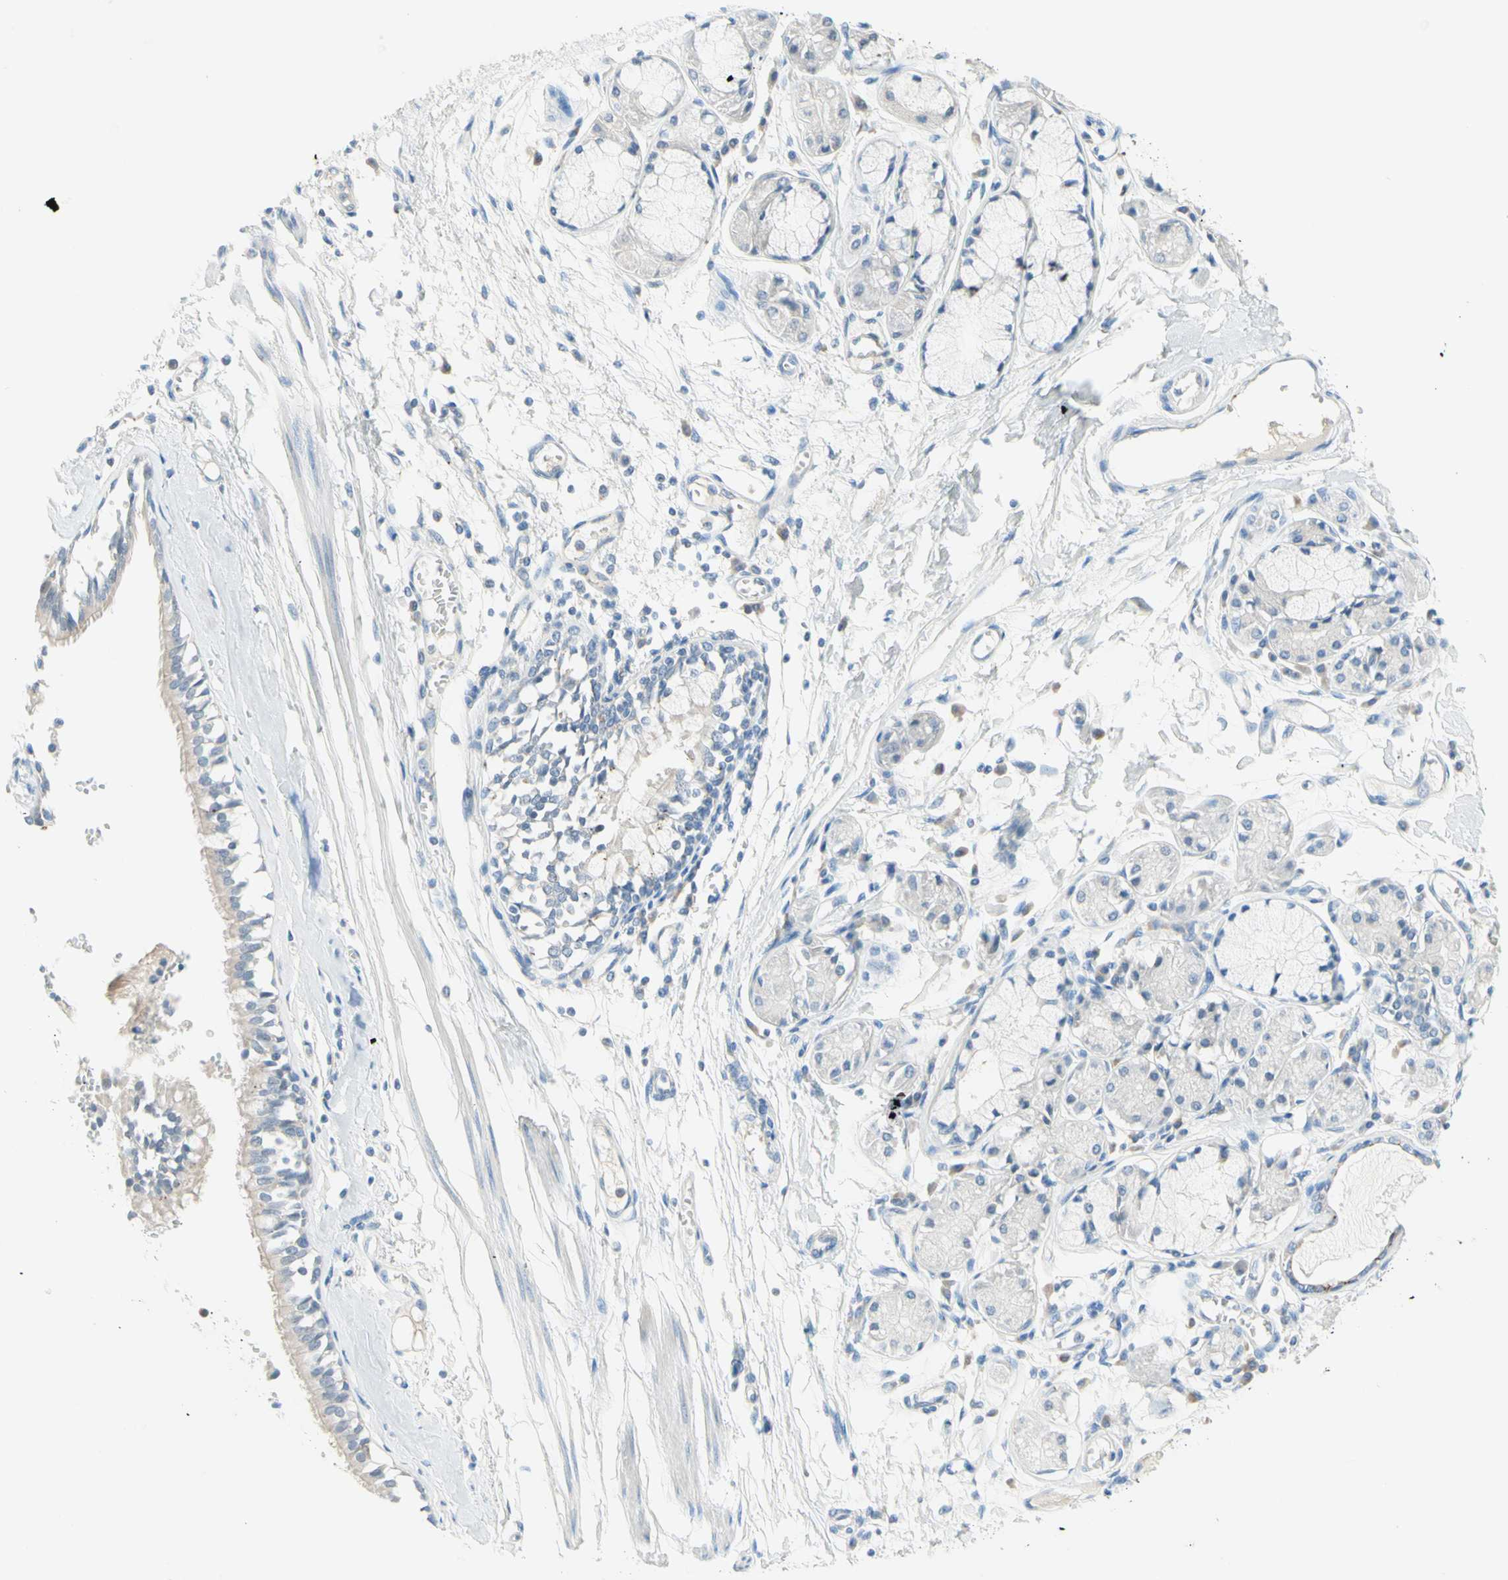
{"staining": {"intensity": "weak", "quantity": ">75%", "location": "cytoplasmic/membranous"}, "tissue": "bronchus", "cell_type": "Respiratory epithelial cells", "image_type": "normal", "snomed": [{"axis": "morphology", "description": "Normal tissue, NOS"}, {"axis": "topography", "description": "Bronchus"}, {"axis": "topography", "description": "Lung"}], "caption": "Bronchus stained with DAB immunohistochemistry shows low levels of weak cytoplasmic/membranous positivity in approximately >75% of respiratory epithelial cells.", "gene": "MFF", "patient": {"sex": "female", "age": 56}}